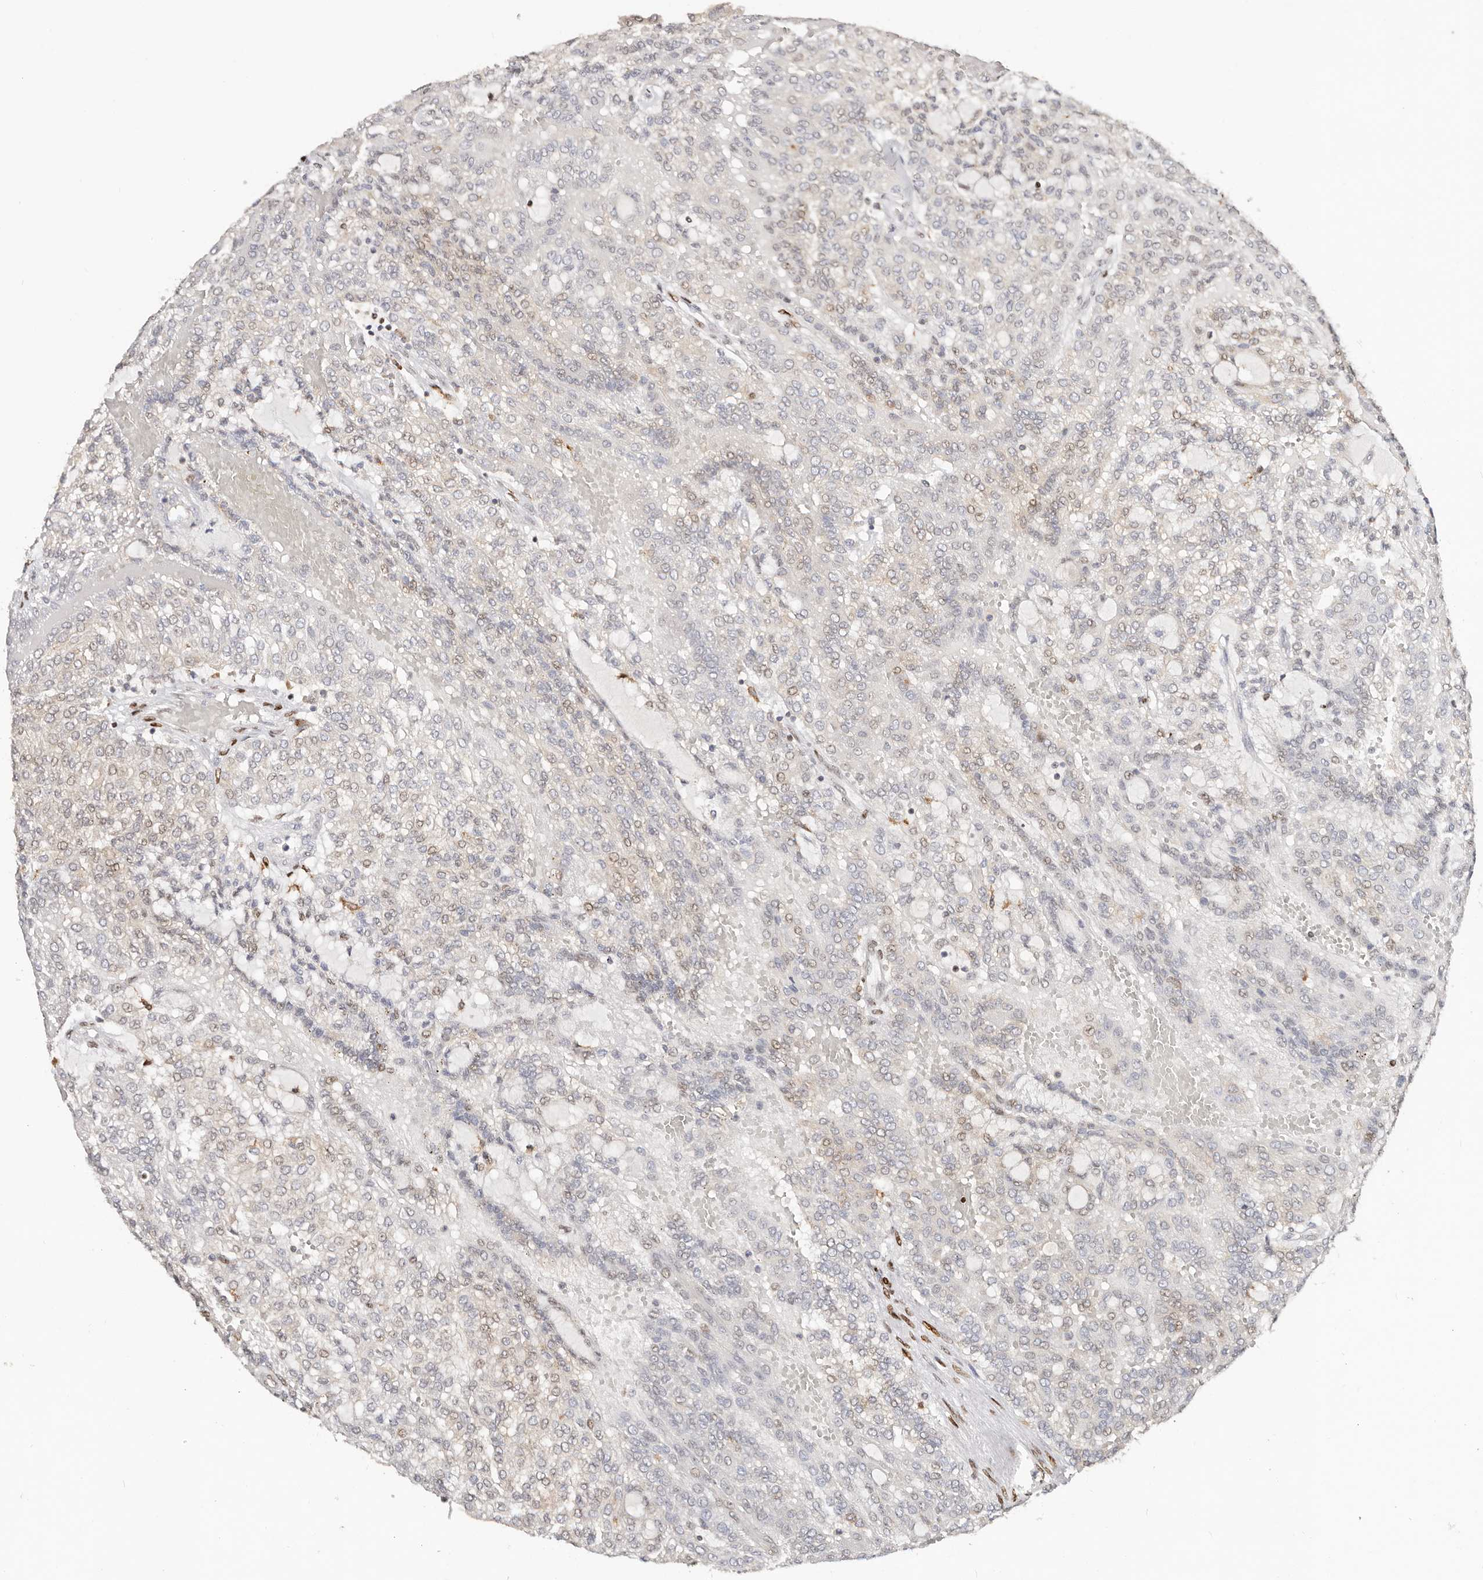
{"staining": {"intensity": "negative", "quantity": "none", "location": "none"}, "tissue": "renal cancer", "cell_type": "Tumor cells", "image_type": "cancer", "snomed": [{"axis": "morphology", "description": "Adenocarcinoma, NOS"}, {"axis": "topography", "description": "Kidney"}], "caption": "There is no significant expression in tumor cells of renal cancer (adenocarcinoma).", "gene": "IQGAP3", "patient": {"sex": "male", "age": 63}}